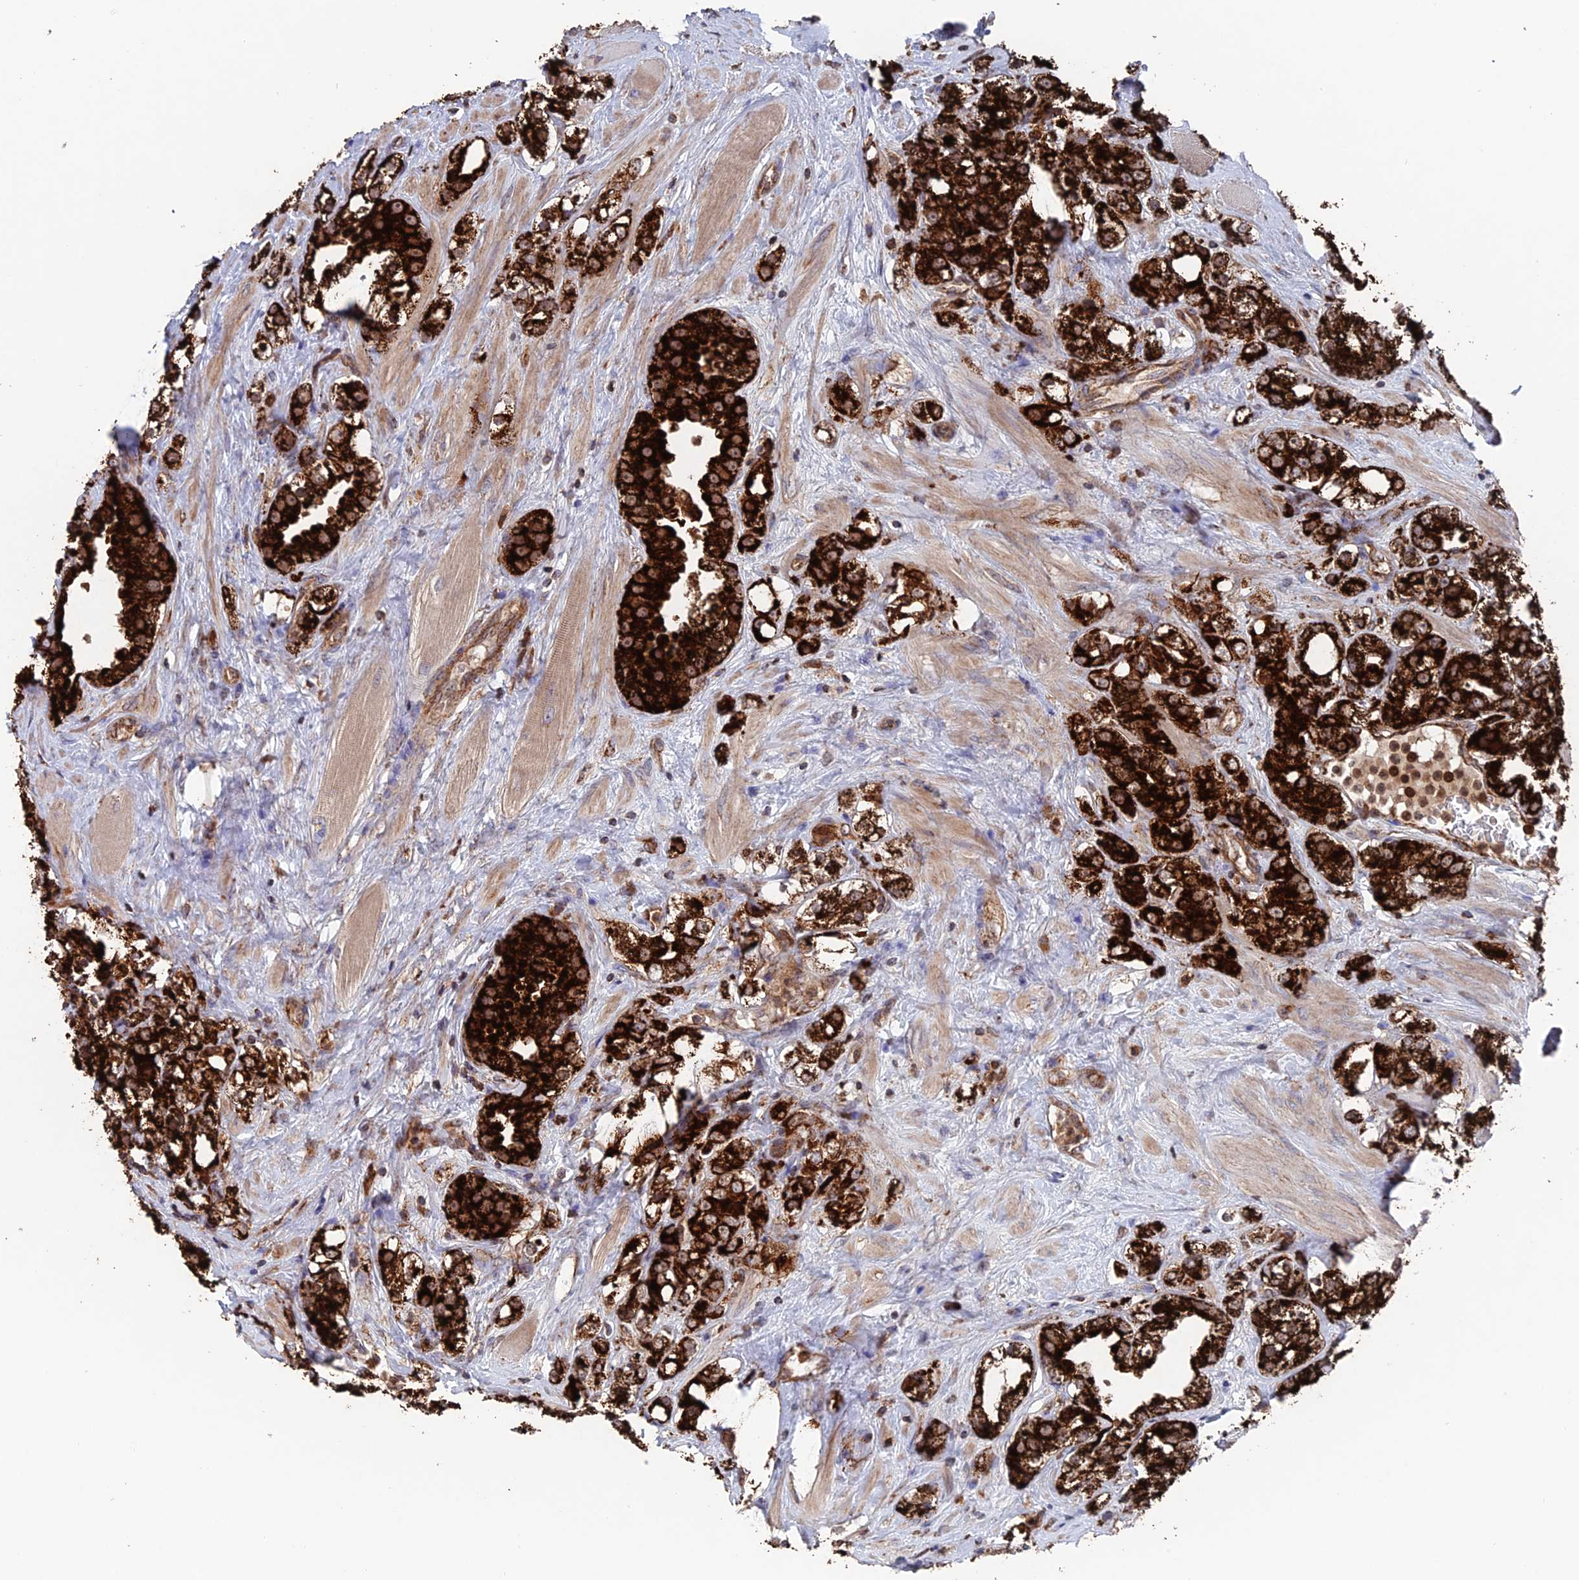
{"staining": {"intensity": "strong", "quantity": ">75%", "location": "cytoplasmic/membranous"}, "tissue": "prostate cancer", "cell_type": "Tumor cells", "image_type": "cancer", "snomed": [{"axis": "morphology", "description": "Adenocarcinoma, NOS"}, {"axis": "topography", "description": "Prostate"}], "caption": "Adenocarcinoma (prostate) stained with immunohistochemistry demonstrates strong cytoplasmic/membranous expression in about >75% of tumor cells.", "gene": "DTYMK", "patient": {"sex": "male", "age": 79}}